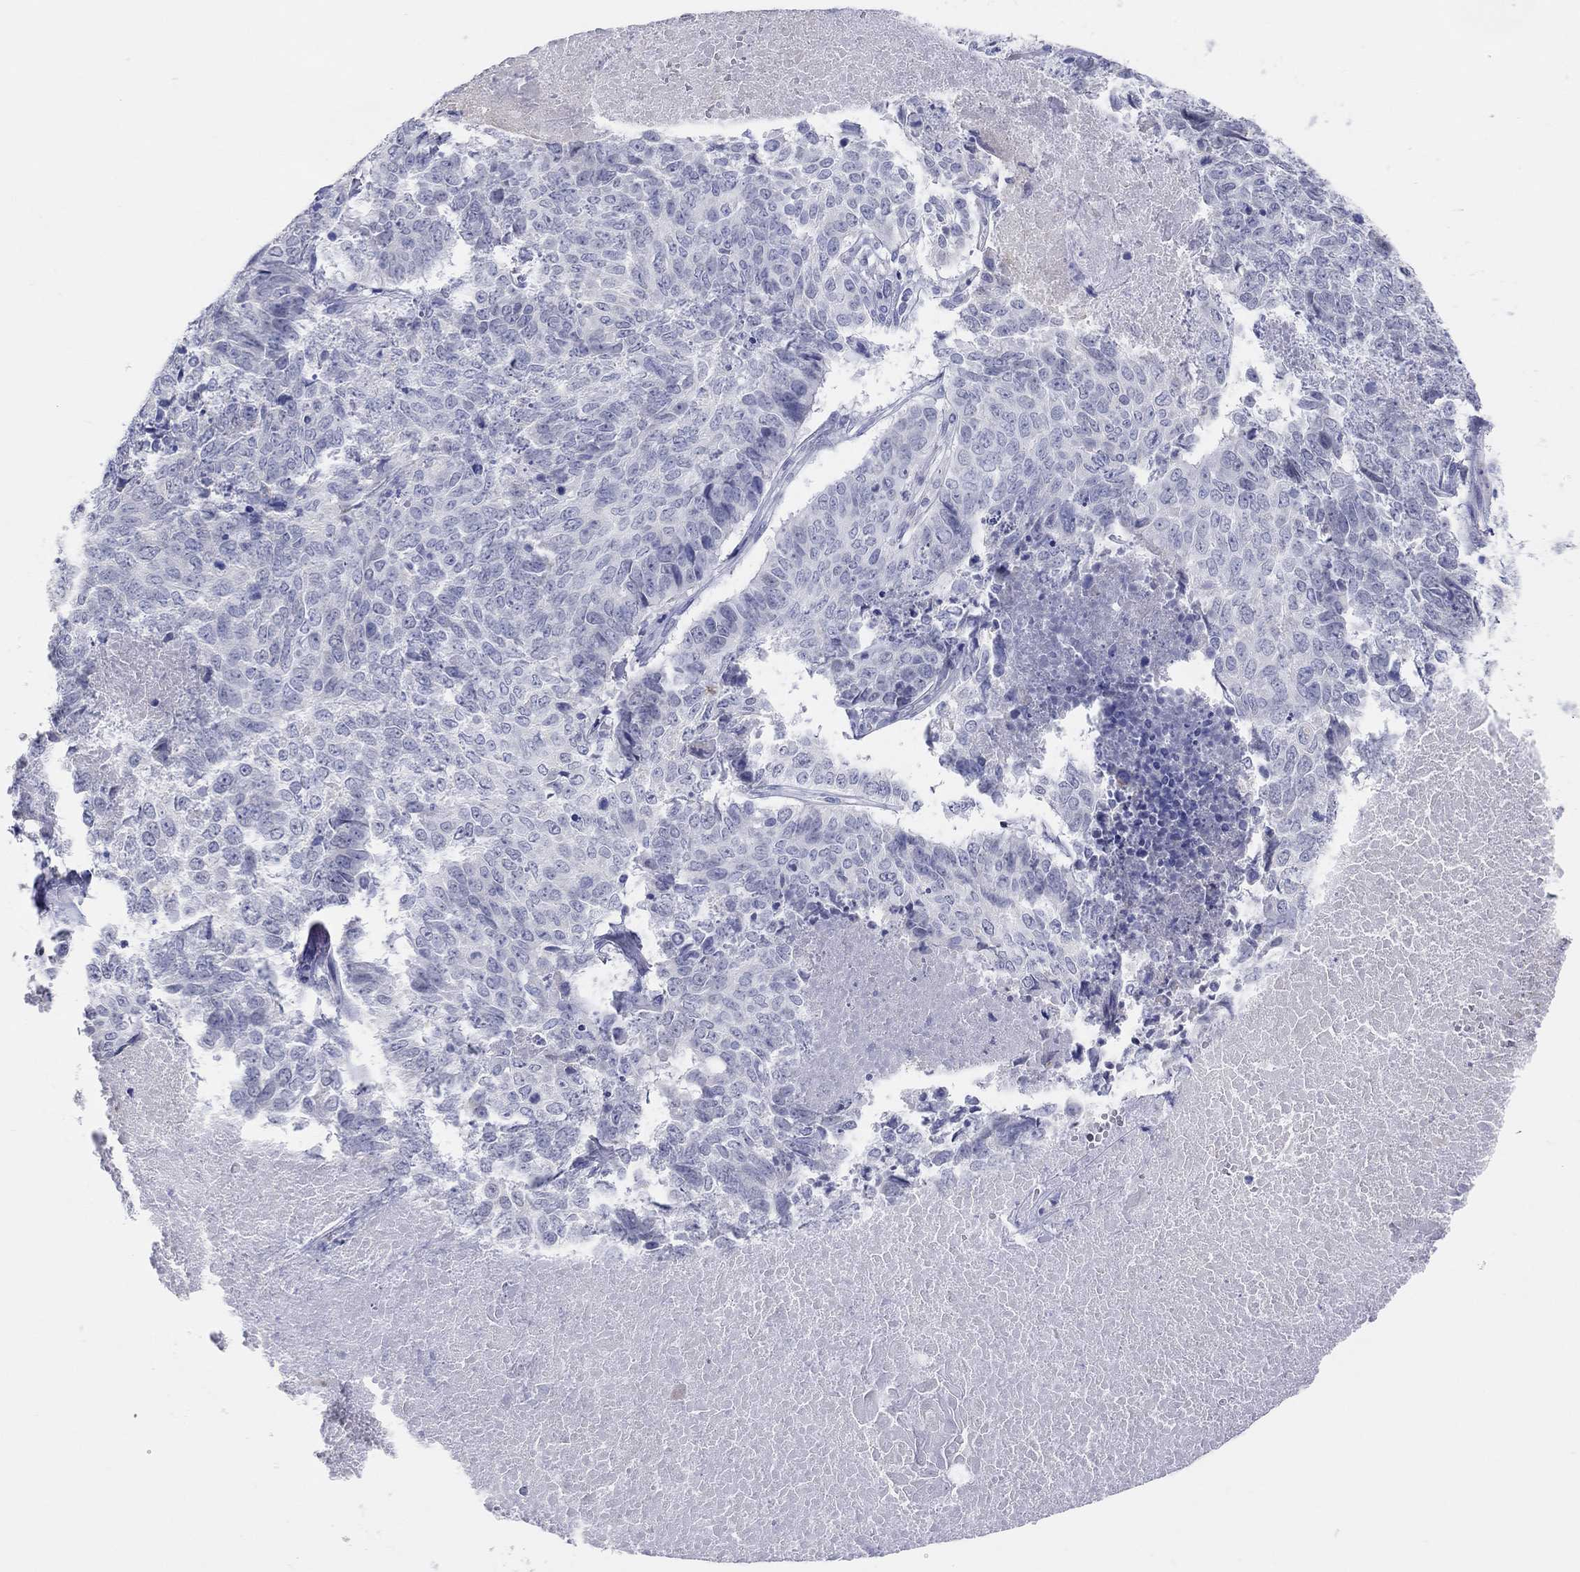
{"staining": {"intensity": "negative", "quantity": "none", "location": "none"}, "tissue": "lung cancer", "cell_type": "Tumor cells", "image_type": "cancer", "snomed": [{"axis": "morphology", "description": "Squamous cell carcinoma, NOS"}, {"axis": "topography", "description": "Lung"}], "caption": "Tumor cells show no significant staining in lung cancer (squamous cell carcinoma).", "gene": "ERICH3", "patient": {"sex": "male", "age": 64}}